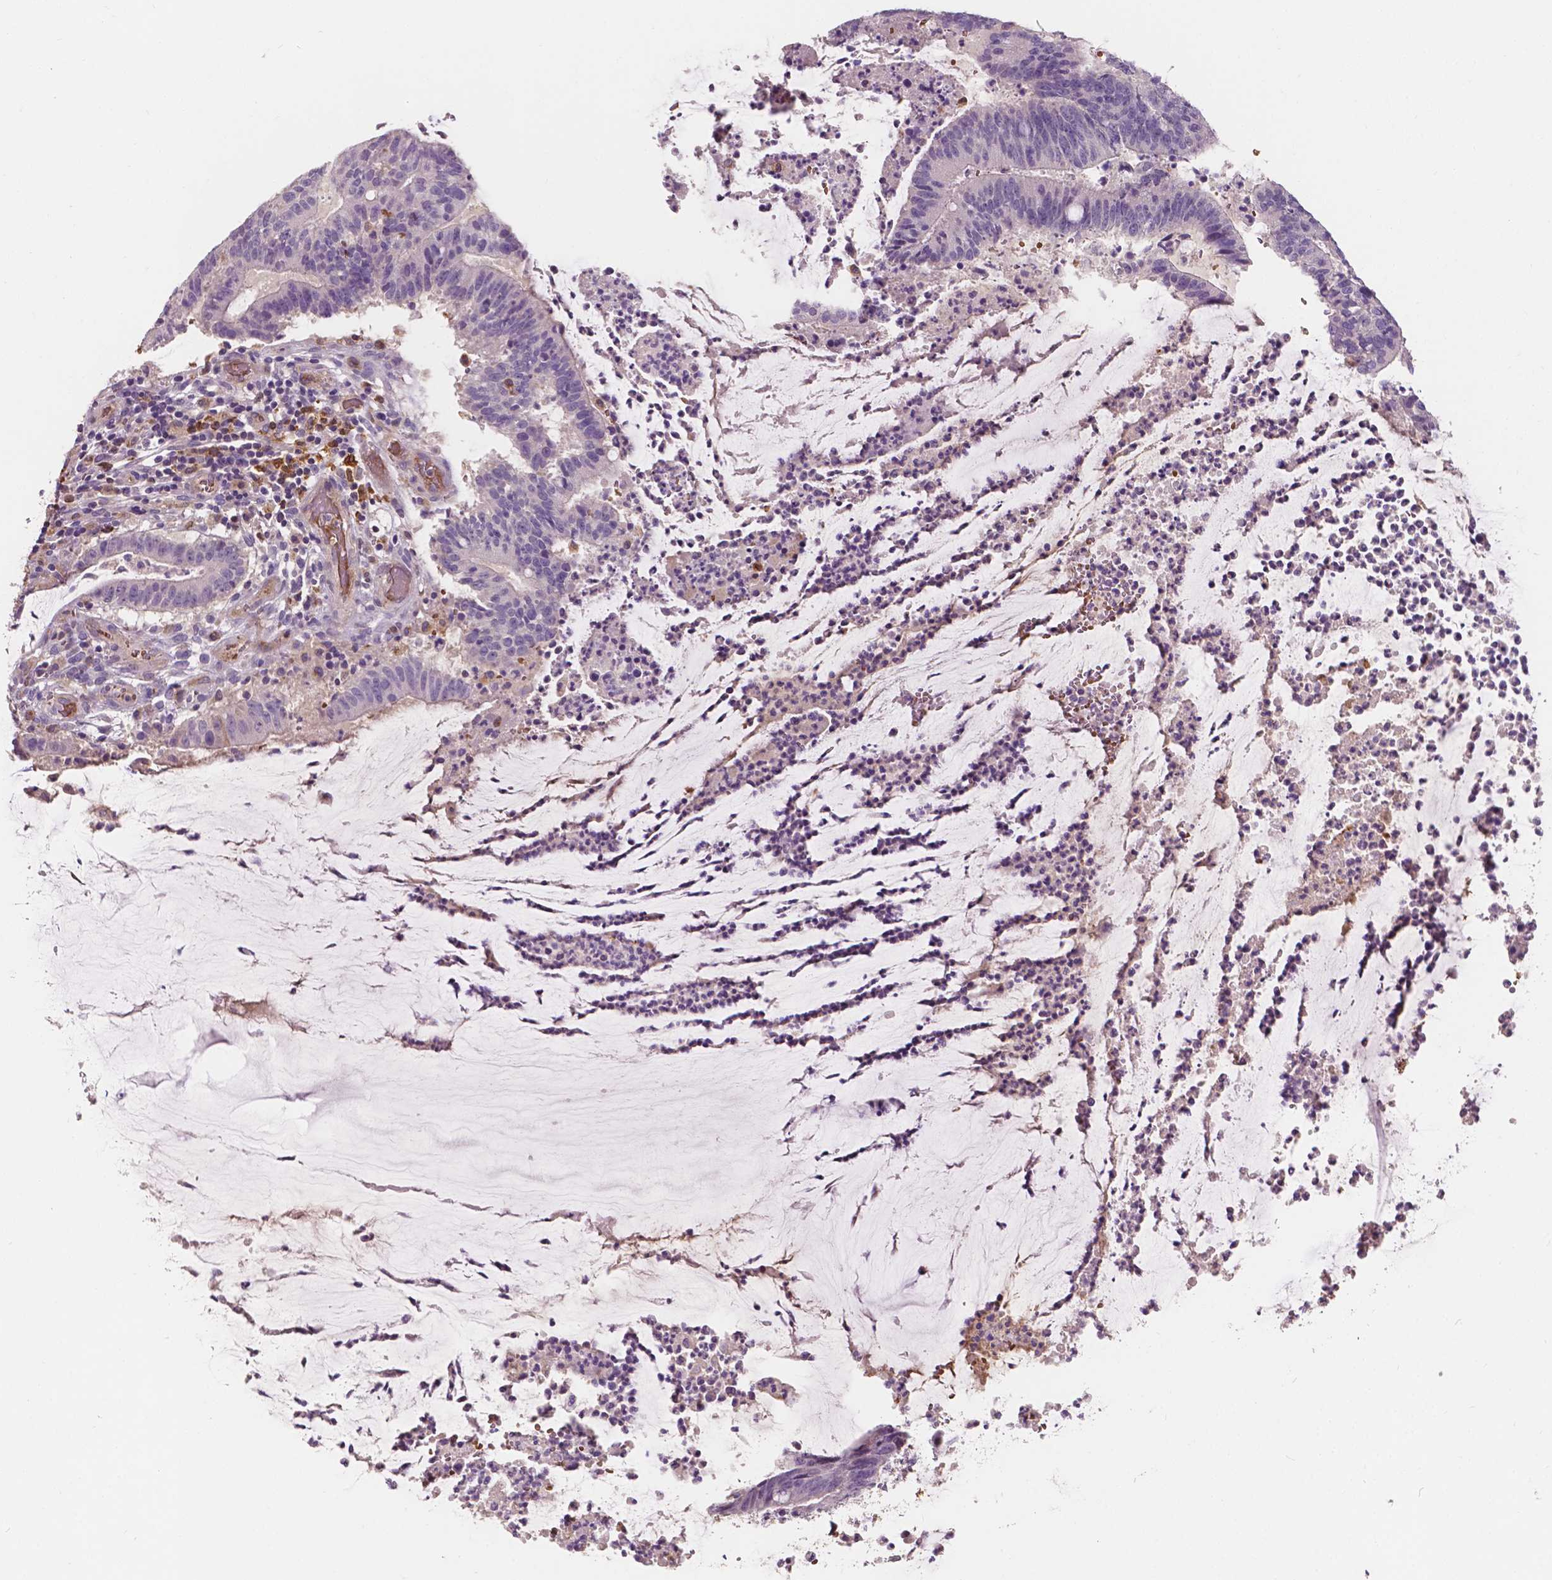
{"staining": {"intensity": "negative", "quantity": "none", "location": "none"}, "tissue": "colorectal cancer", "cell_type": "Tumor cells", "image_type": "cancer", "snomed": [{"axis": "morphology", "description": "Adenocarcinoma, NOS"}, {"axis": "topography", "description": "Colon"}], "caption": "IHC micrograph of colorectal cancer stained for a protein (brown), which displays no positivity in tumor cells.", "gene": "SLC22A4", "patient": {"sex": "female", "age": 43}}